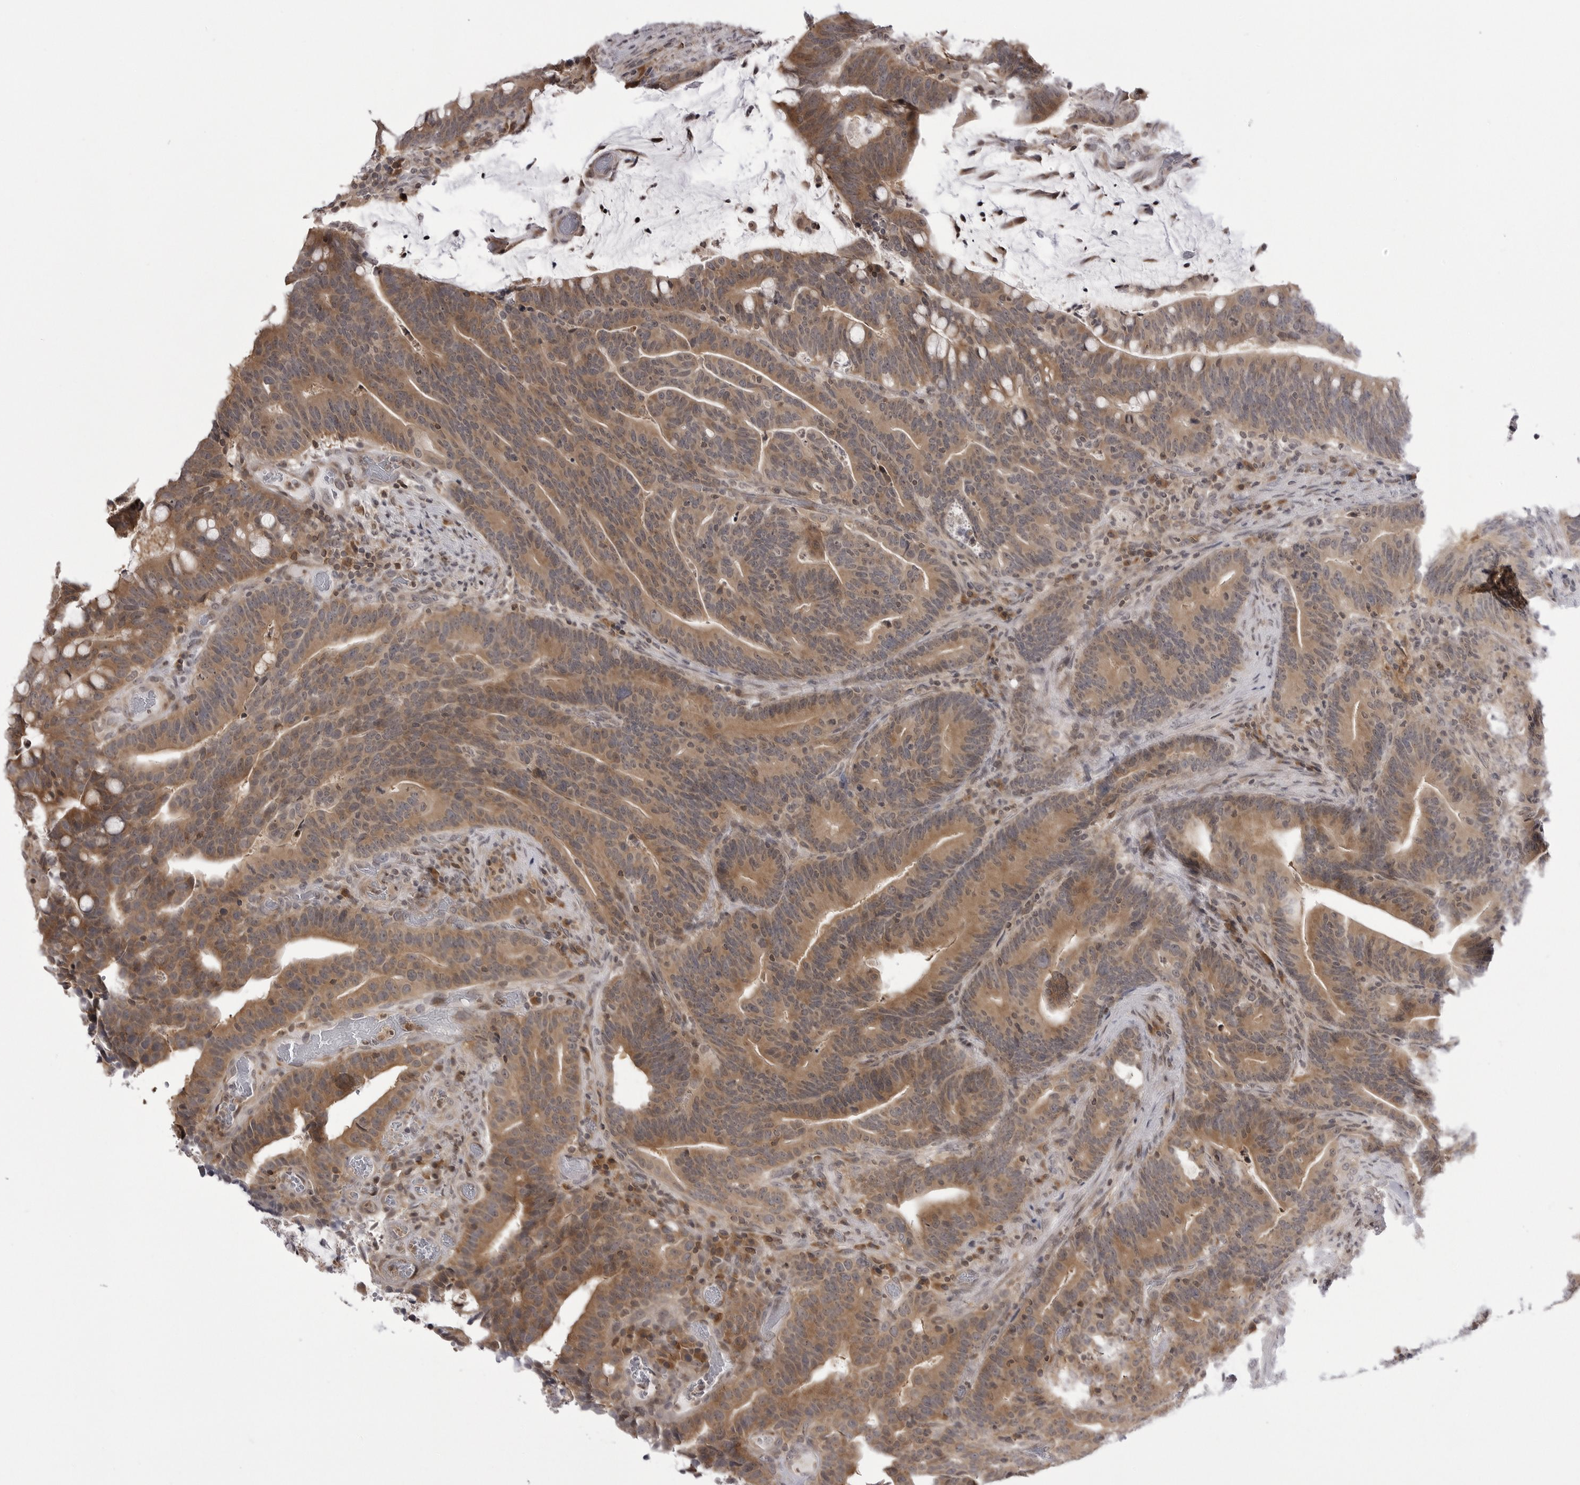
{"staining": {"intensity": "moderate", "quantity": ">75%", "location": "cytoplasmic/membranous"}, "tissue": "colorectal cancer", "cell_type": "Tumor cells", "image_type": "cancer", "snomed": [{"axis": "morphology", "description": "Adenocarcinoma, NOS"}, {"axis": "topography", "description": "Colon"}], "caption": "The photomicrograph reveals a brown stain indicating the presence of a protein in the cytoplasmic/membranous of tumor cells in colorectal cancer (adenocarcinoma).", "gene": "PTK2B", "patient": {"sex": "female", "age": 66}}